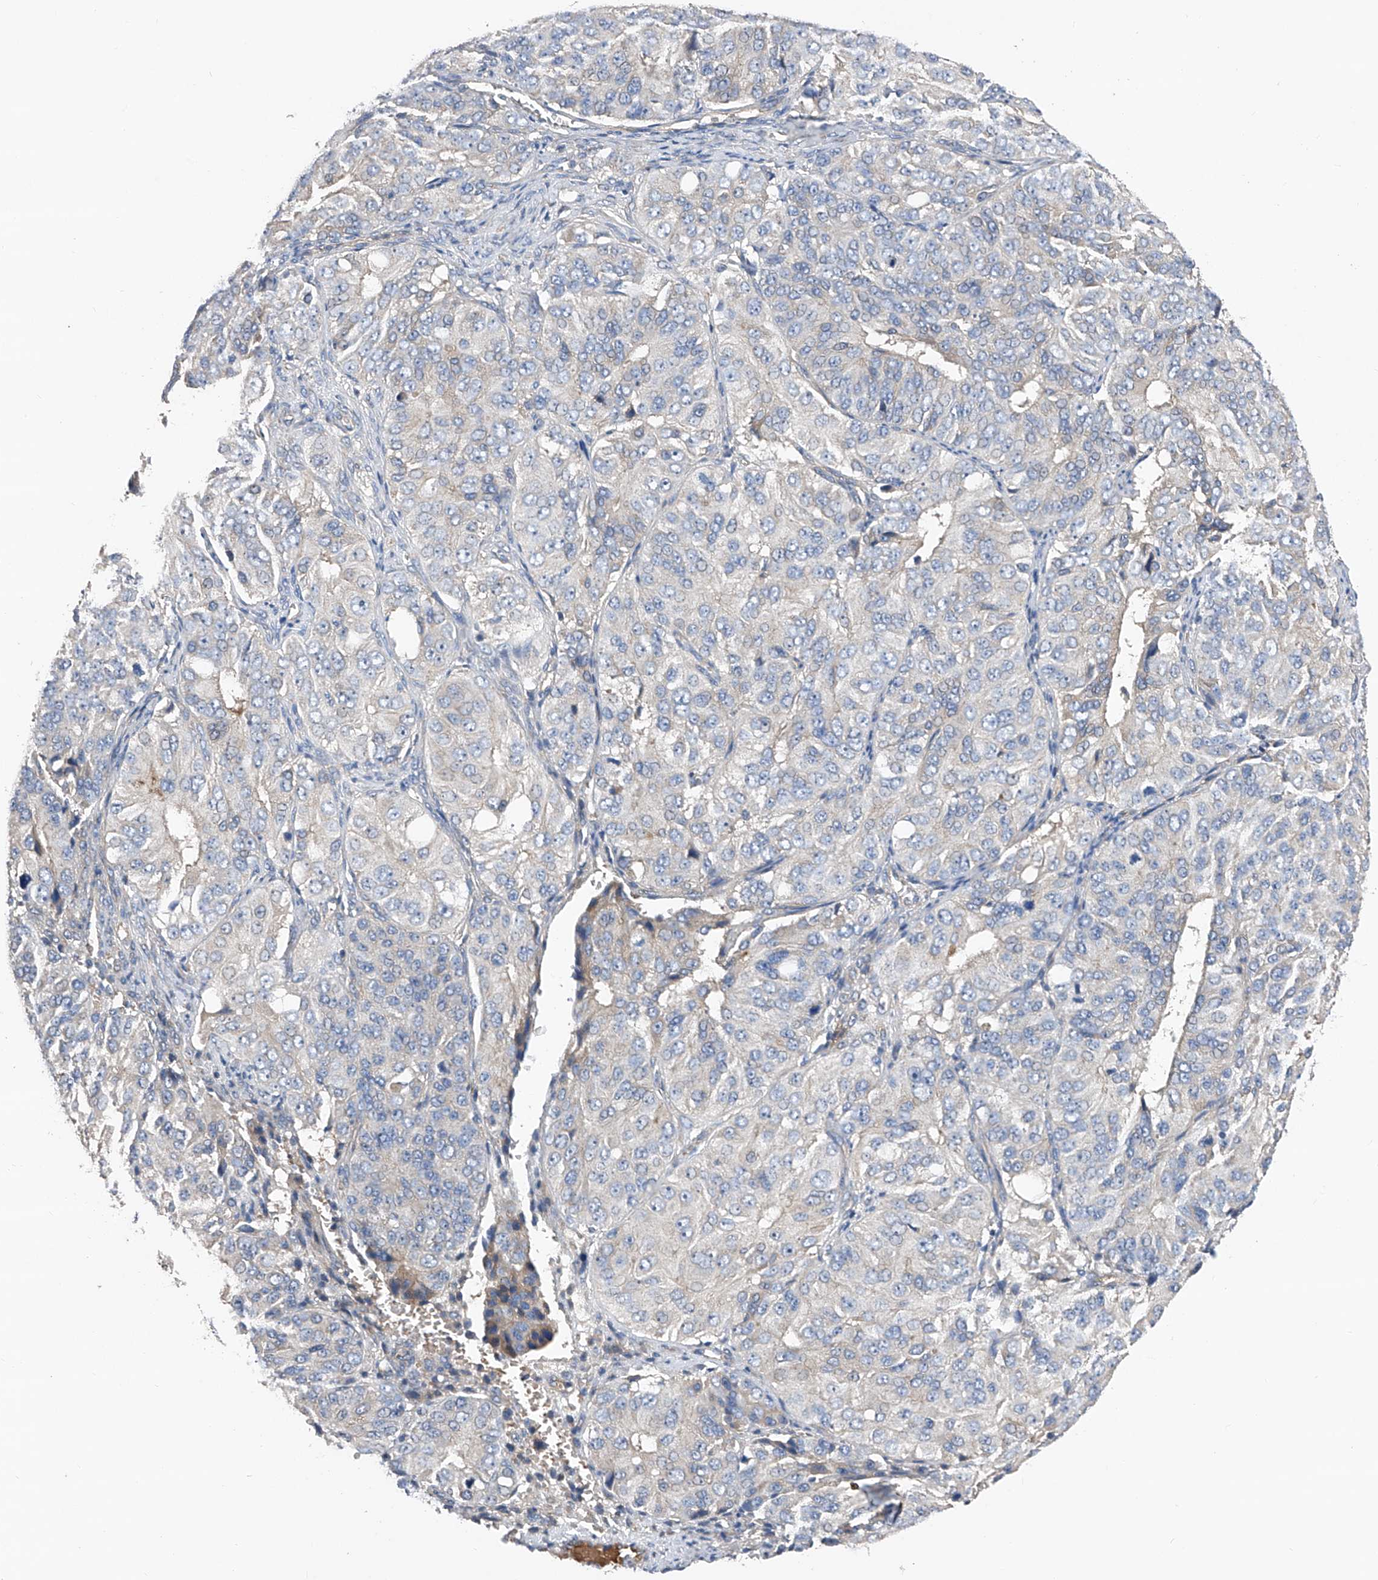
{"staining": {"intensity": "negative", "quantity": "none", "location": "none"}, "tissue": "ovarian cancer", "cell_type": "Tumor cells", "image_type": "cancer", "snomed": [{"axis": "morphology", "description": "Carcinoma, endometroid"}, {"axis": "topography", "description": "Ovary"}], "caption": "A histopathology image of ovarian endometroid carcinoma stained for a protein reveals no brown staining in tumor cells.", "gene": "PTK2", "patient": {"sex": "female", "age": 51}}